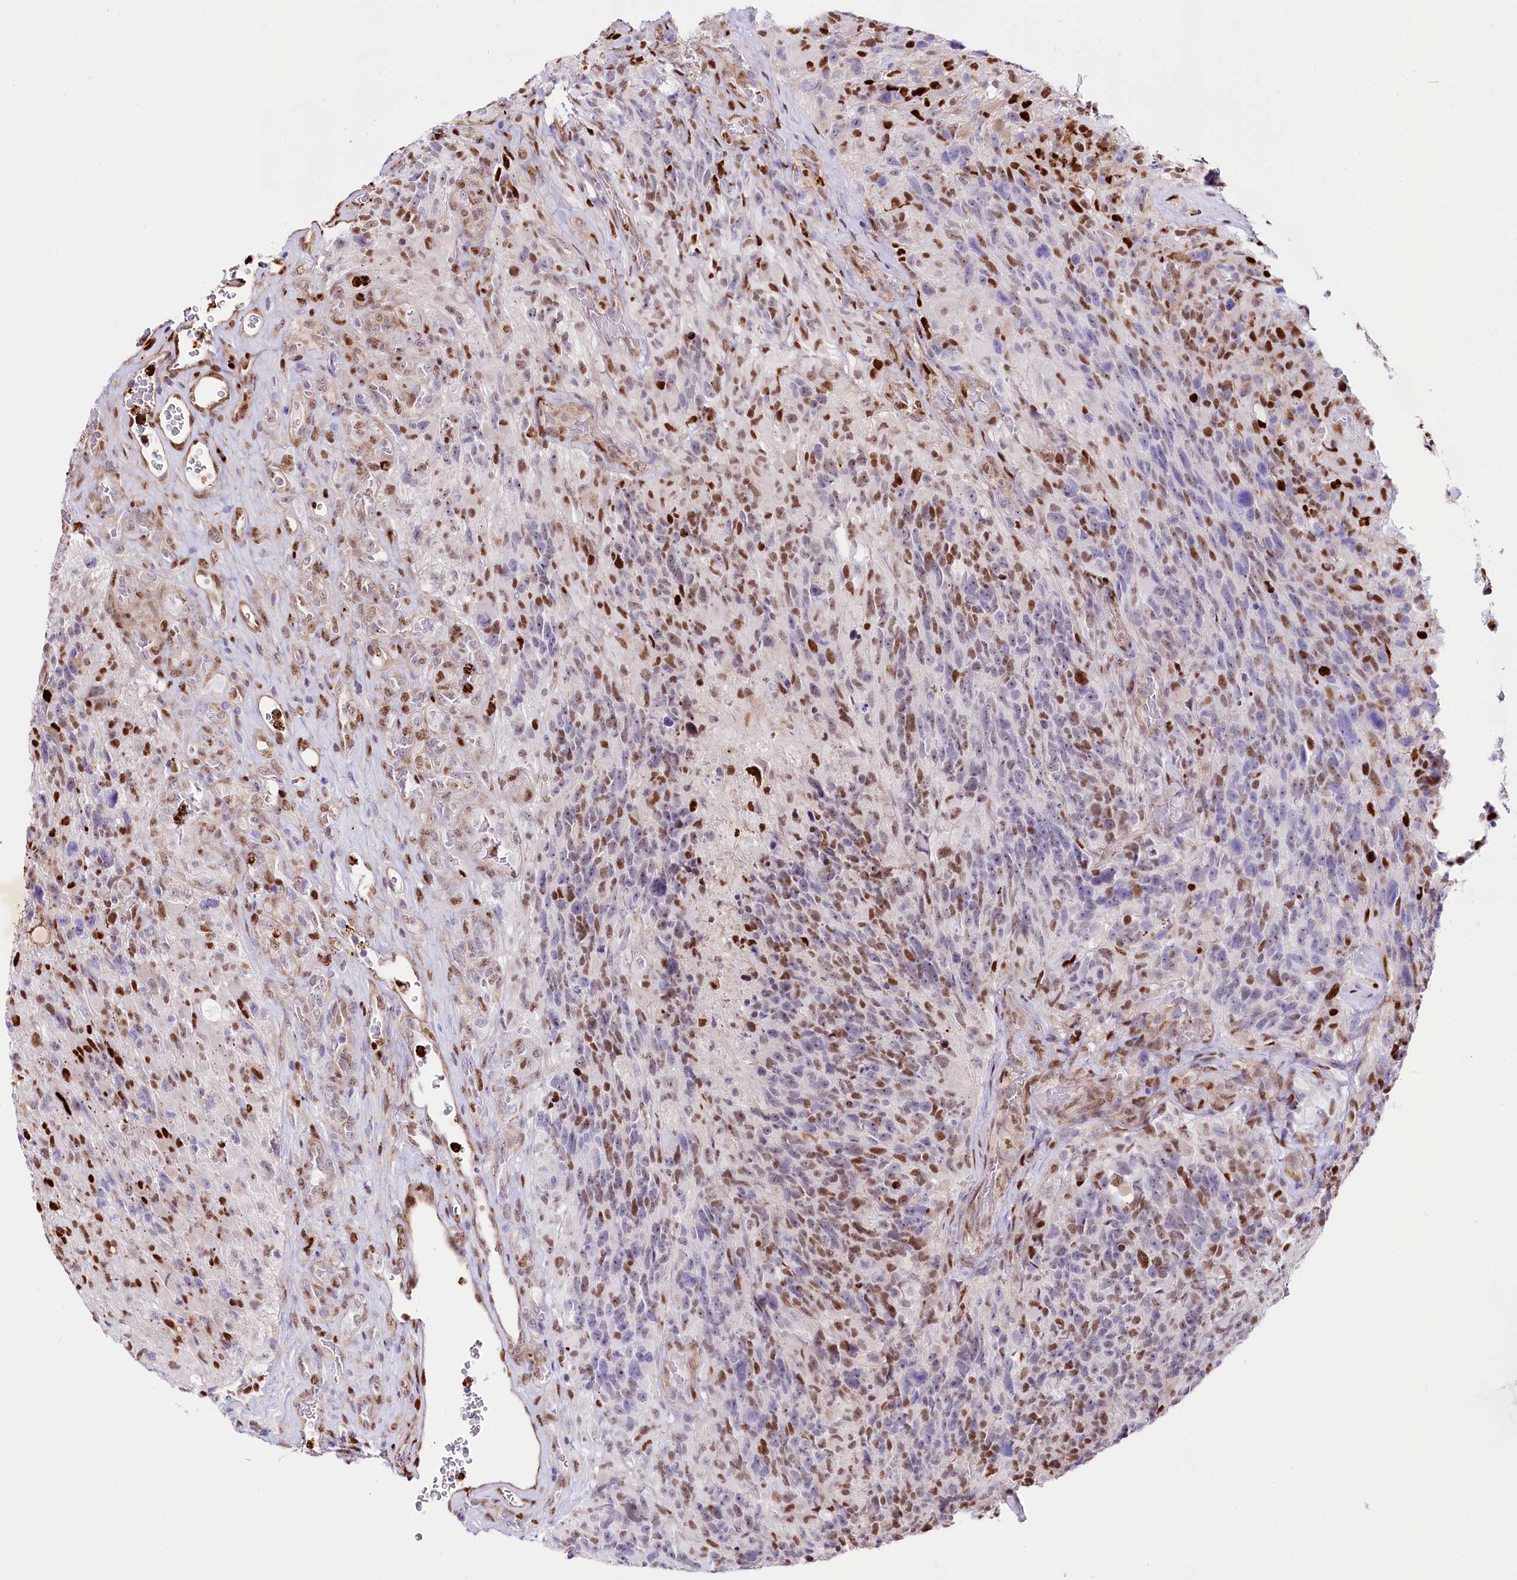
{"staining": {"intensity": "moderate", "quantity": "25%-75%", "location": "nuclear"}, "tissue": "glioma", "cell_type": "Tumor cells", "image_type": "cancer", "snomed": [{"axis": "morphology", "description": "Glioma, malignant, High grade"}, {"axis": "topography", "description": "Brain"}], "caption": "Glioma stained with a protein marker demonstrates moderate staining in tumor cells.", "gene": "PTMS", "patient": {"sex": "male", "age": 76}}